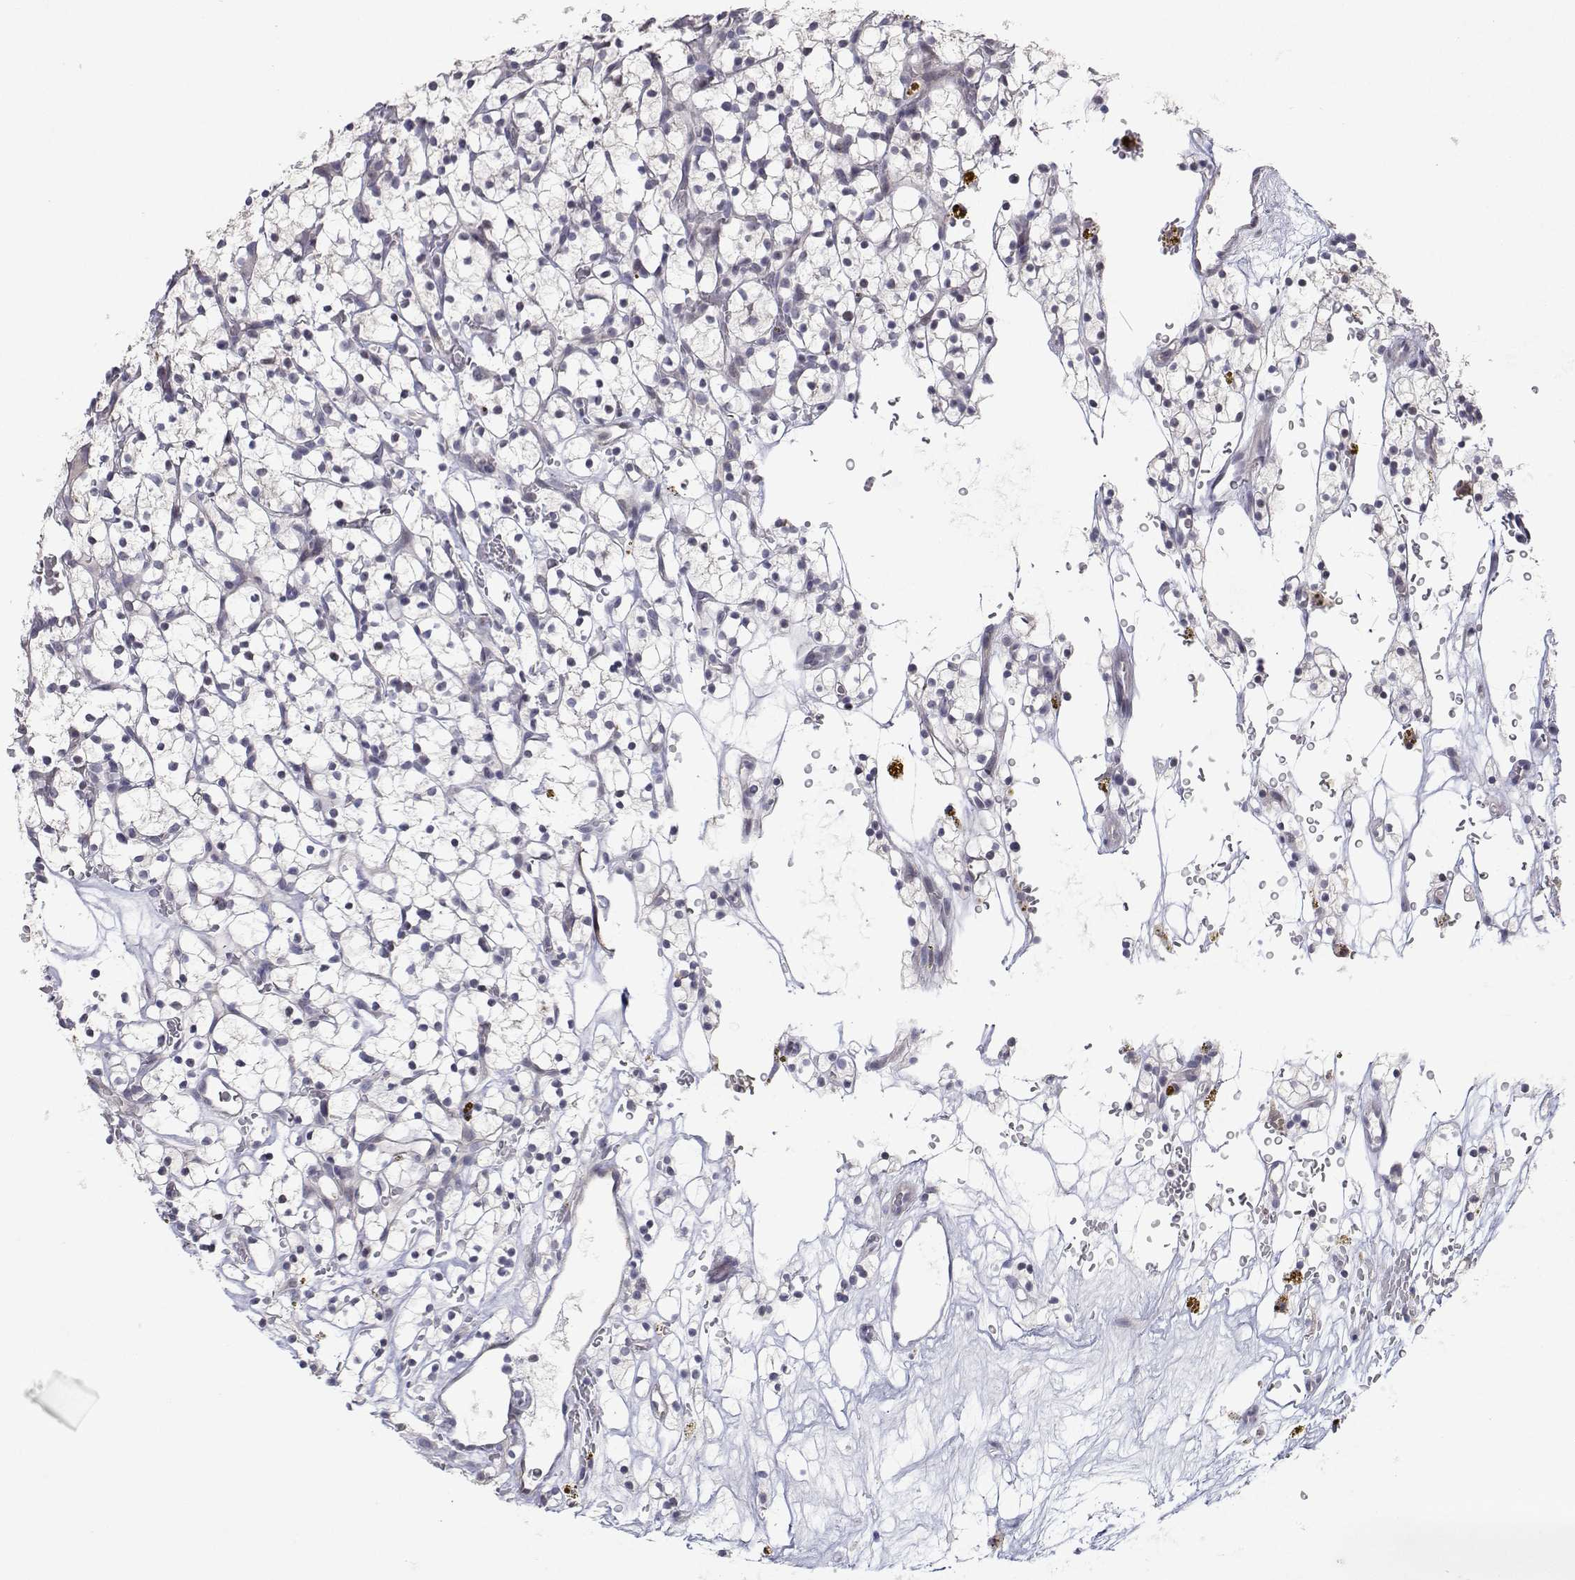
{"staining": {"intensity": "negative", "quantity": "none", "location": "none"}, "tissue": "renal cancer", "cell_type": "Tumor cells", "image_type": "cancer", "snomed": [{"axis": "morphology", "description": "Adenocarcinoma, NOS"}, {"axis": "topography", "description": "Kidney"}], "caption": "This is an IHC image of renal cancer (adenocarcinoma). There is no expression in tumor cells.", "gene": "RBPJL", "patient": {"sex": "female", "age": 64}}